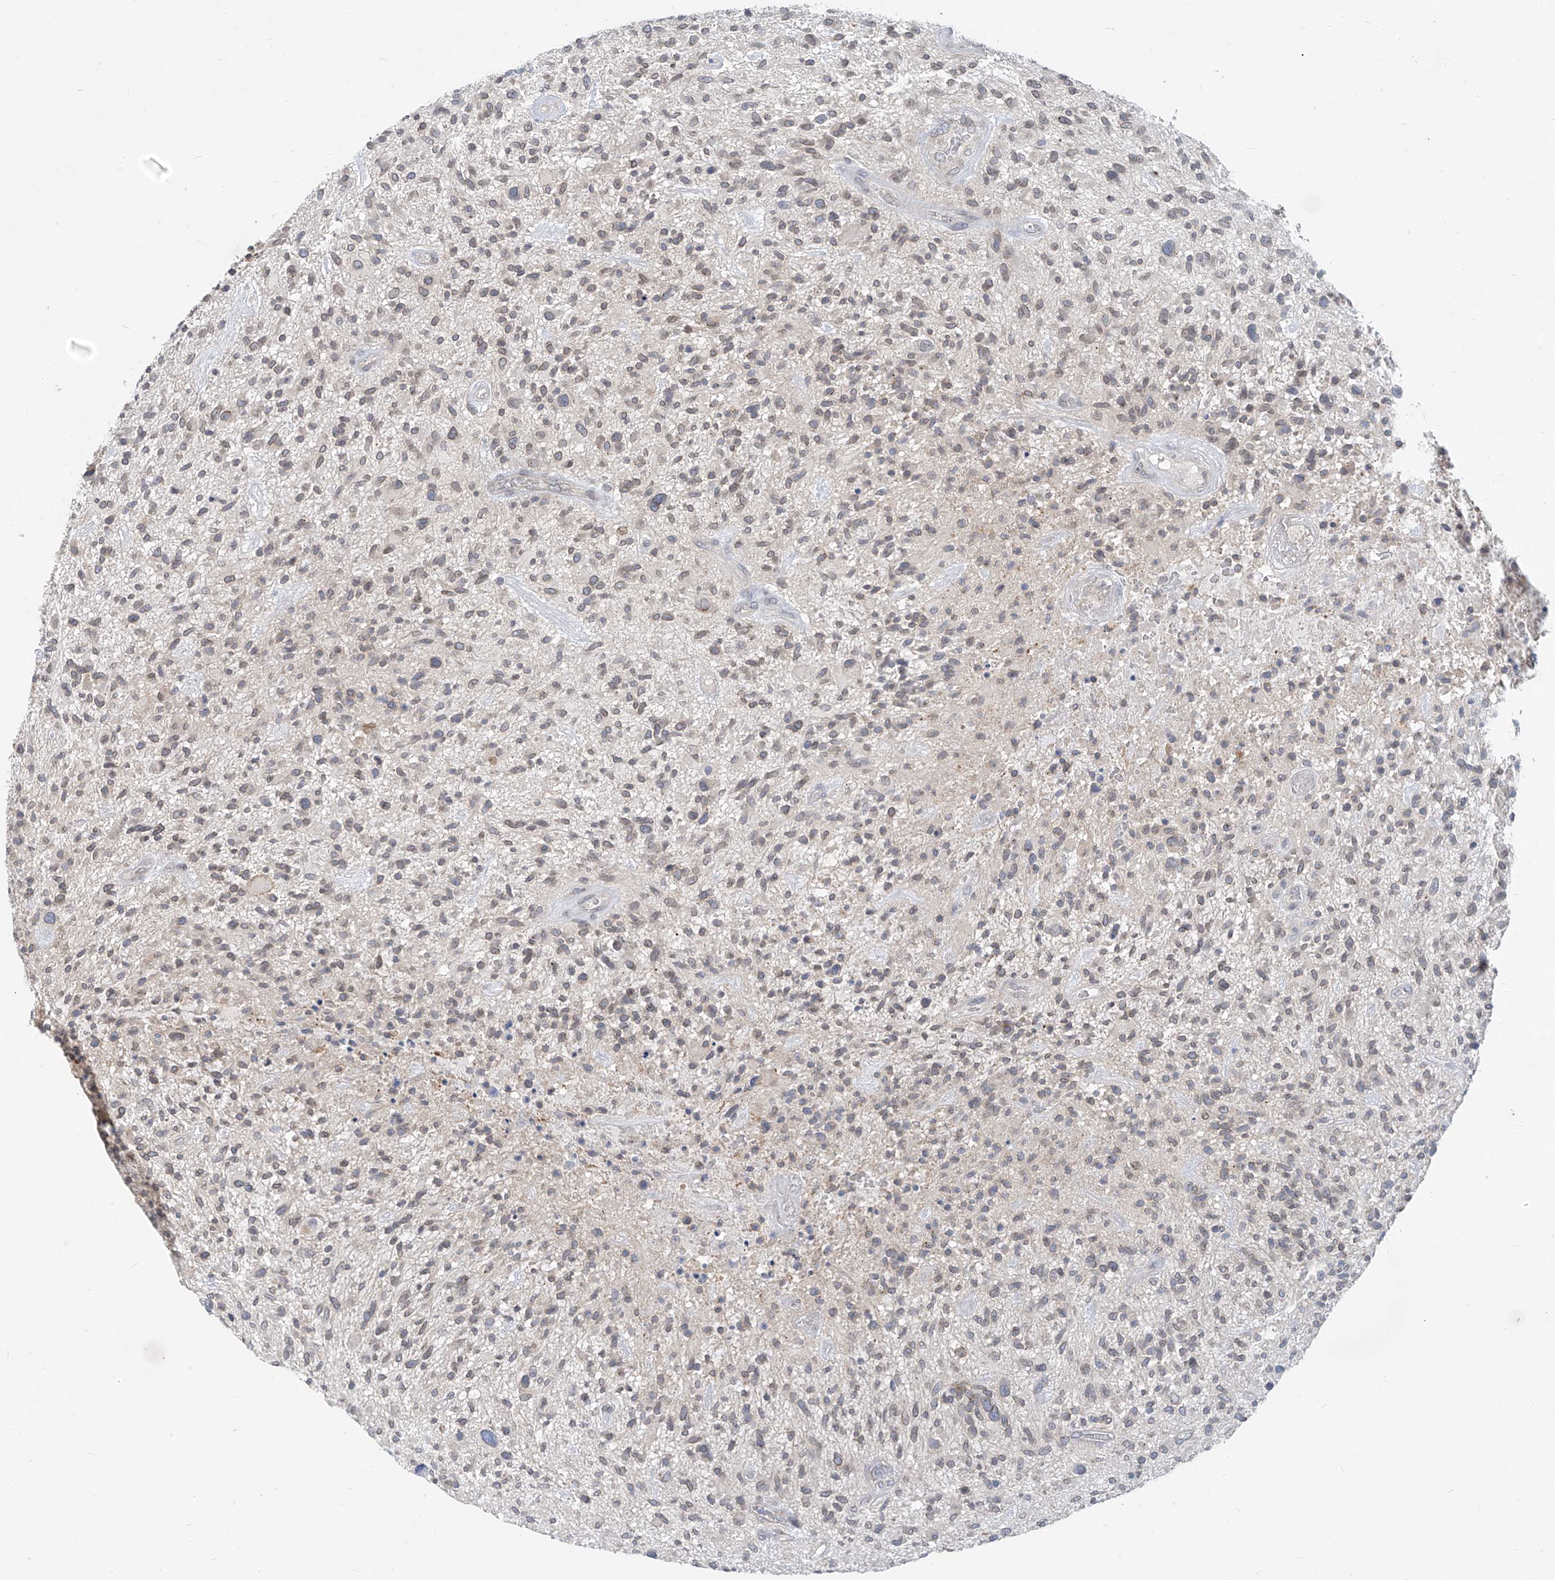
{"staining": {"intensity": "weak", "quantity": ">75%", "location": "cytoplasmic/membranous,nuclear"}, "tissue": "glioma", "cell_type": "Tumor cells", "image_type": "cancer", "snomed": [{"axis": "morphology", "description": "Glioma, malignant, High grade"}, {"axis": "topography", "description": "Brain"}], "caption": "The micrograph displays staining of glioma, revealing weak cytoplasmic/membranous and nuclear protein expression (brown color) within tumor cells. (brown staining indicates protein expression, while blue staining denotes nuclei).", "gene": "KRTAP25-1", "patient": {"sex": "male", "age": 47}}